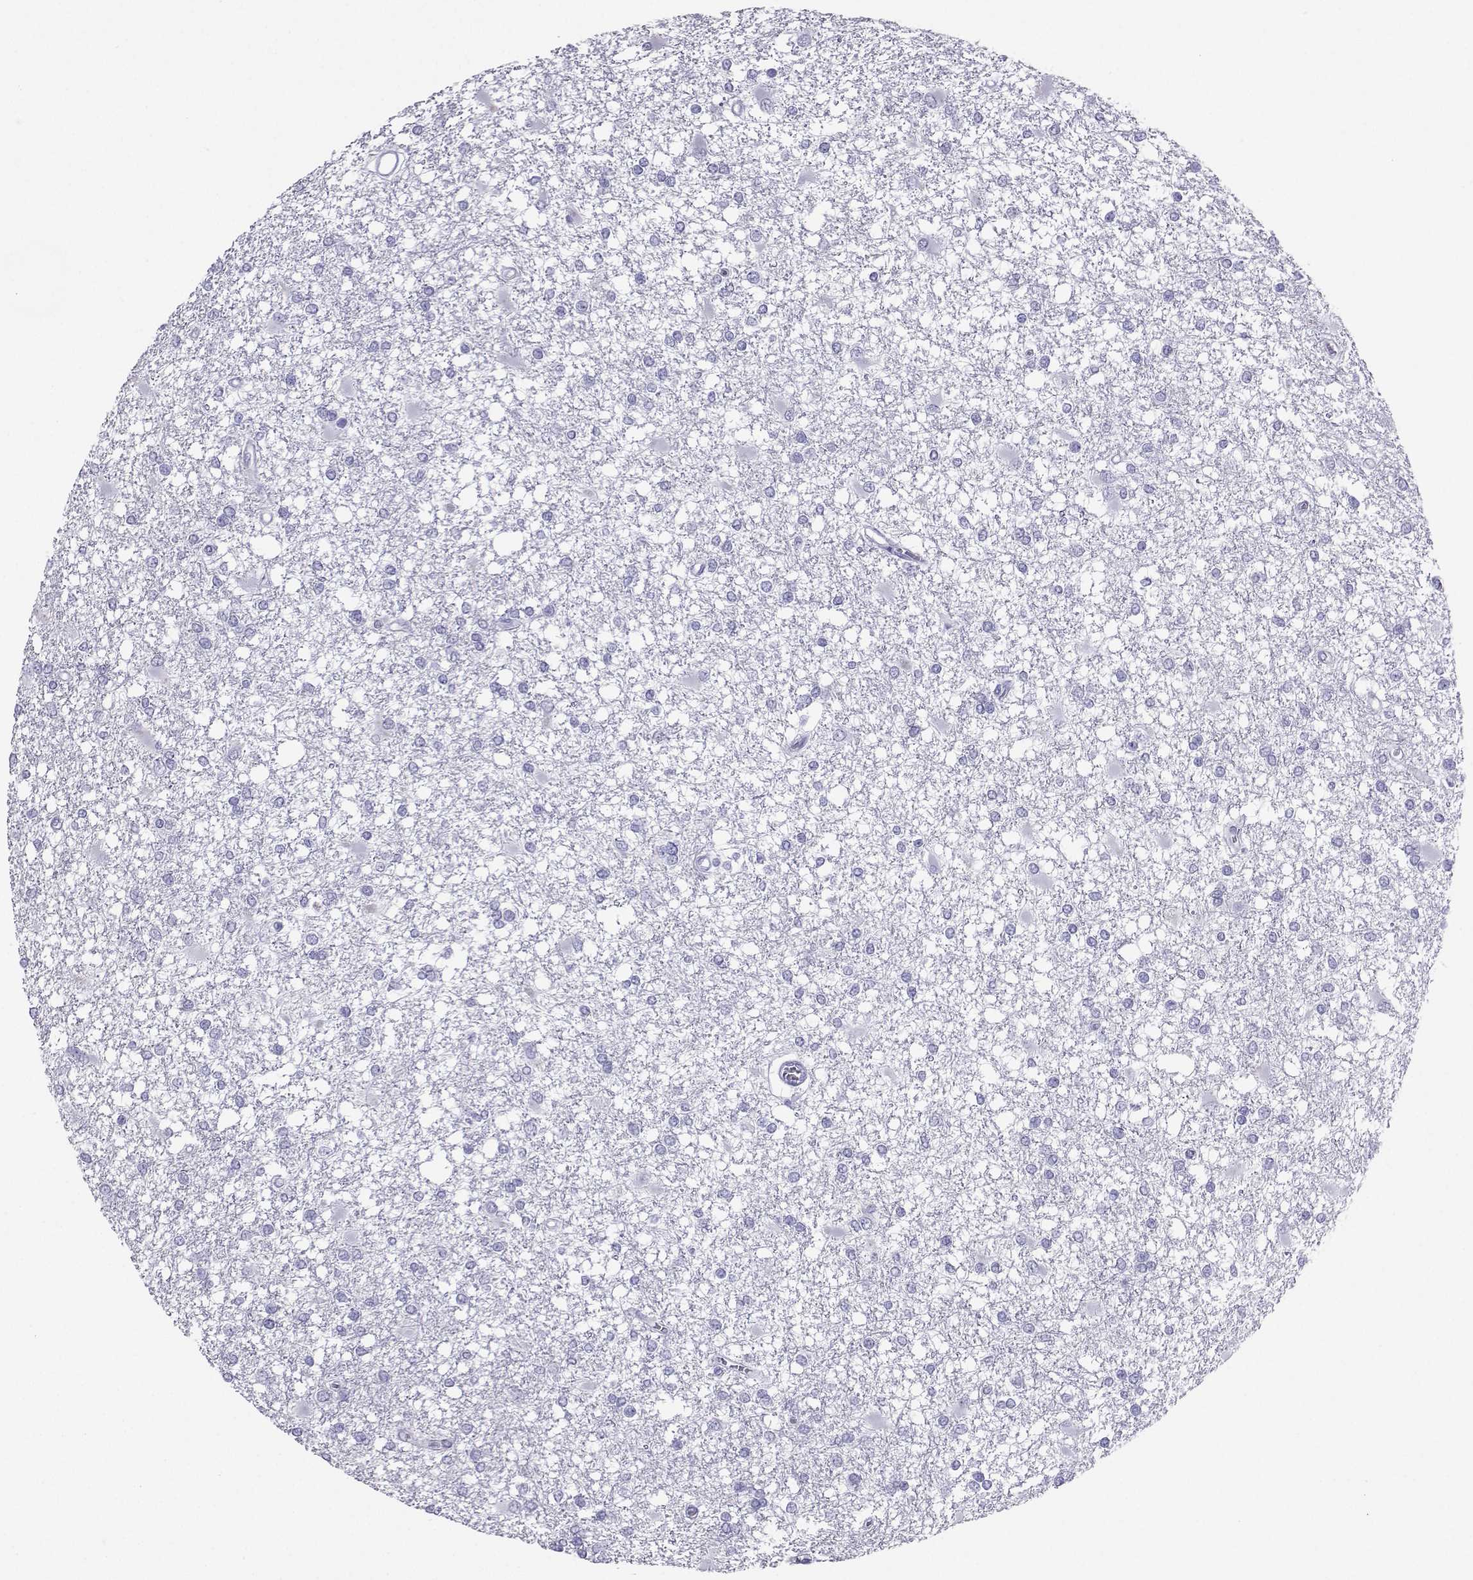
{"staining": {"intensity": "negative", "quantity": "none", "location": "none"}, "tissue": "glioma", "cell_type": "Tumor cells", "image_type": "cancer", "snomed": [{"axis": "morphology", "description": "Glioma, malignant, High grade"}, {"axis": "topography", "description": "Cerebral cortex"}], "caption": "Immunohistochemical staining of human glioma exhibits no significant expression in tumor cells.", "gene": "LORICRIN", "patient": {"sex": "male", "age": 79}}